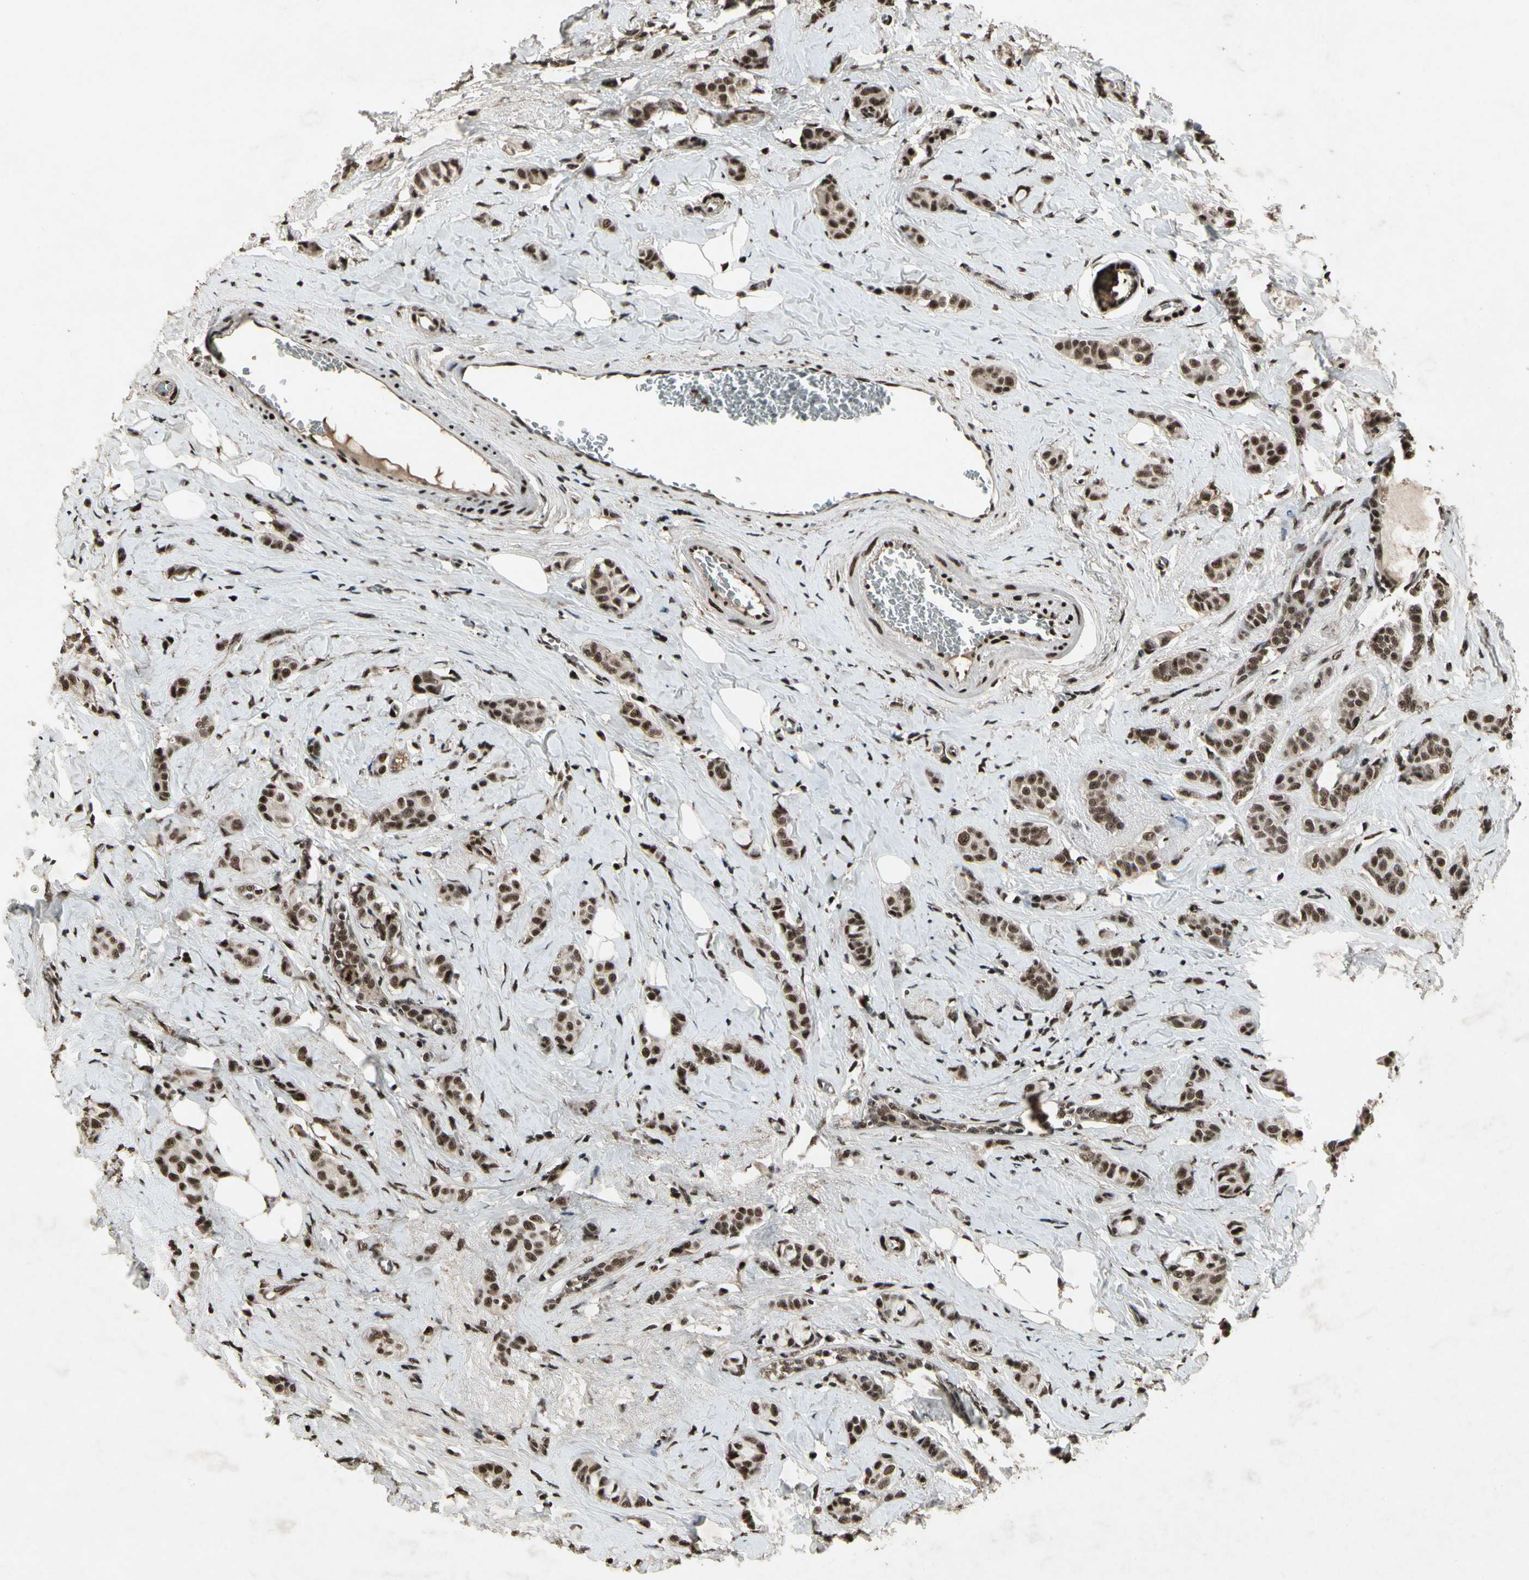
{"staining": {"intensity": "strong", "quantity": ">75%", "location": "nuclear"}, "tissue": "breast cancer", "cell_type": "Tumor cells", "image_type": "cancer", "snomed": [{"axis": "morphology", "description": "Lobular carcinoma"}, {"axis": "topography", "description": "Breast"}], "caption": "Human breast lobular carcinoma stained for a protein (brown) reveals strong nuclear positive positivity in approximately >75% of tumor cells.", "gene": "TBX2", "patient": {"sex": "female", "age": 60}}